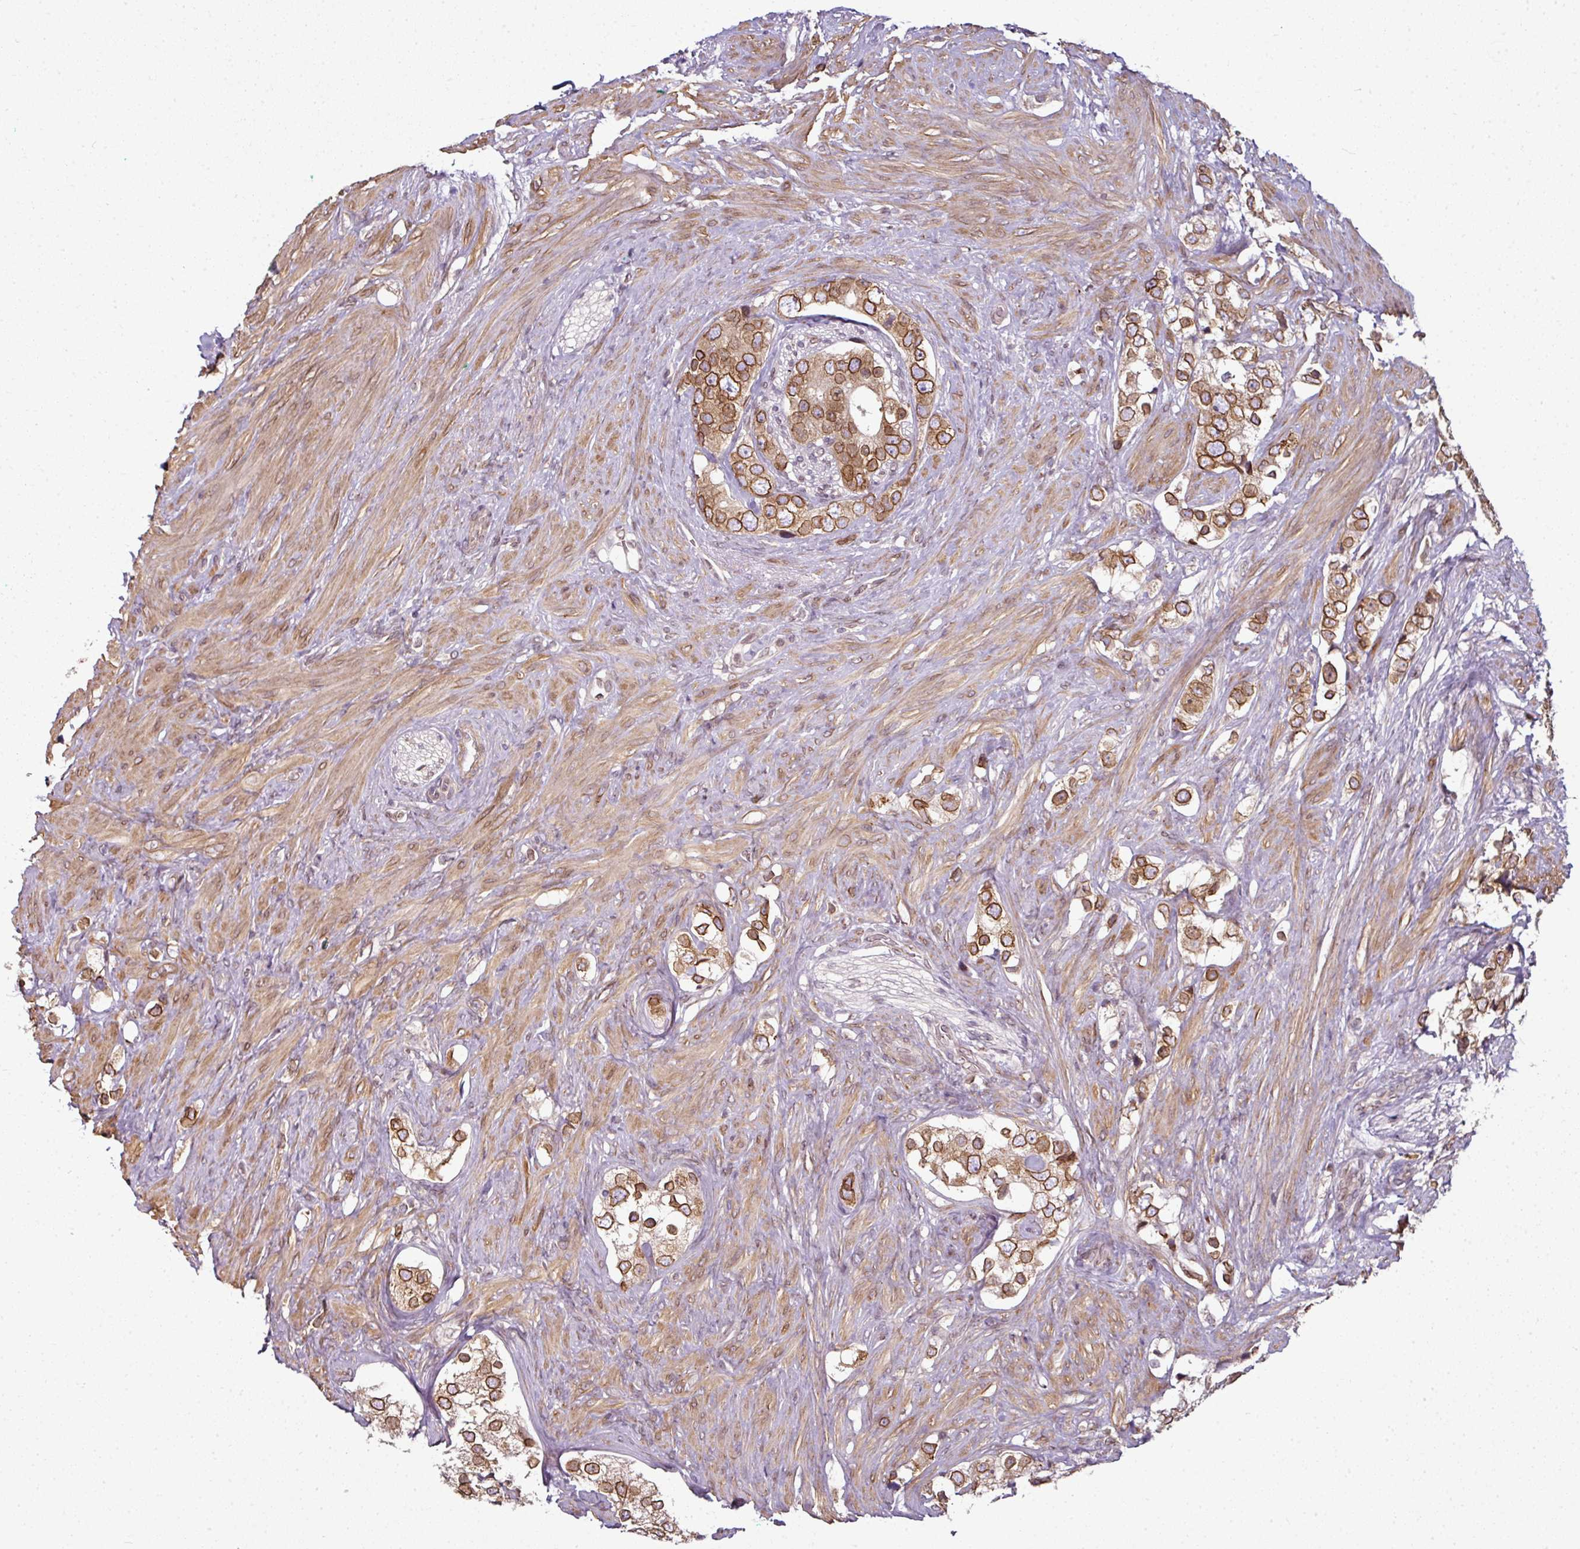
{"staining": {"intensity": "strong", "quantity": ">75%", "location": "cytoplasmic/membranous,nuclear"}, "tissue": "prostate cancer", "cell_type": "Tumor cells", "image_type": "cancer", "snomed": [{"axis": "morphology", "description": "Adenocarcinoma, High grade"}, {"axis": "topography", "description": "Prostate"}], "caption": "A micrograph of prostate adenocarcinoma (high-grade) stained for a protein reveals strong cytoplasmic/membranous and nuclear brown staining in tumor cells.", "gene": "RANGAP1", "patient": {"sex": "male", "age": 49}}